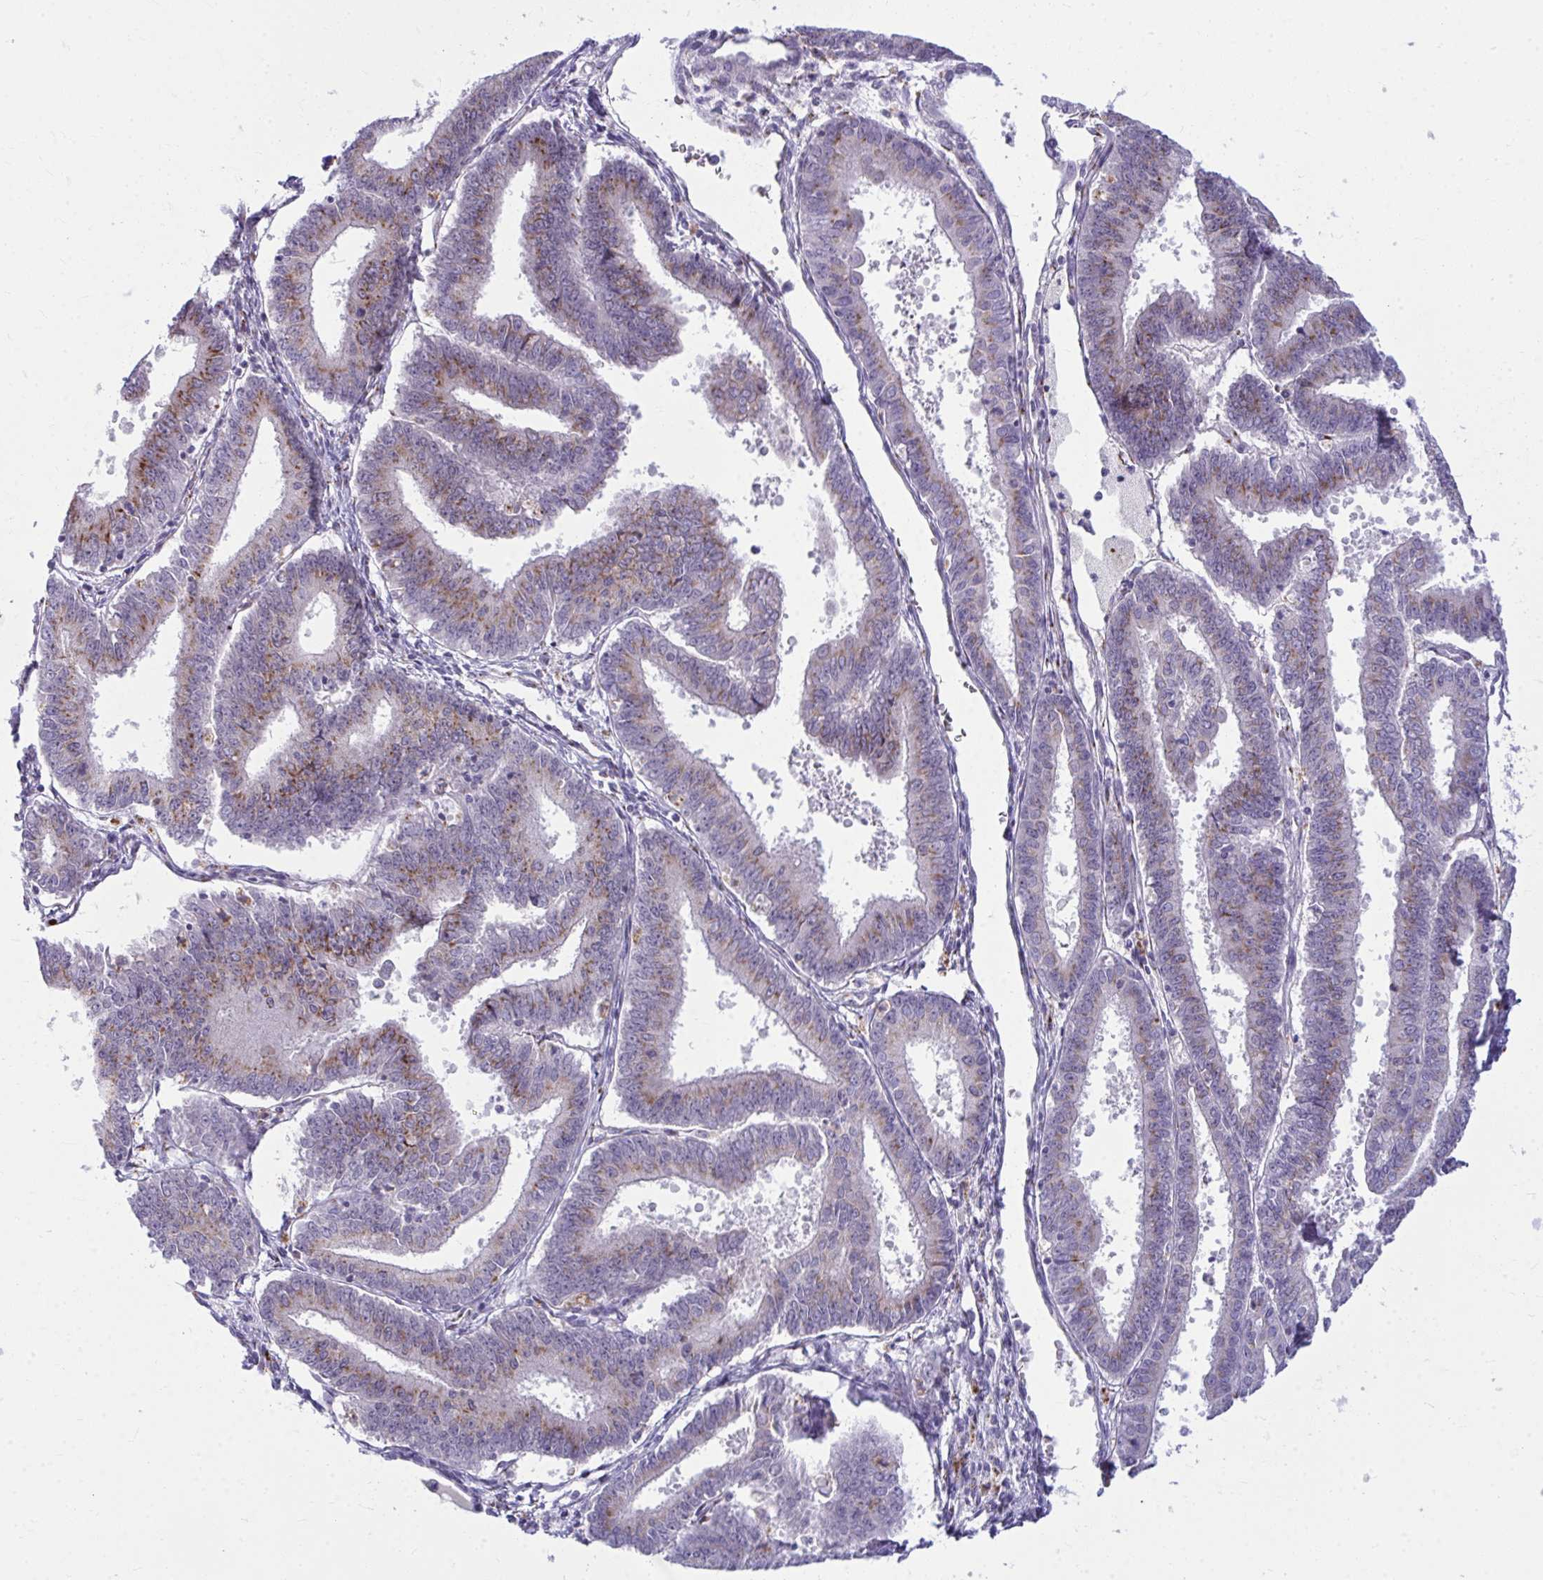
{"staining": {"intensity": "moderate", "quantity": "25%-75%", "location": "cytoplasmic/membranous"}, "tissue": "endometrial cancer", "cell_type": "Tumor cells", "image_type": "cancer", "snomed": [{"axis": "morphology", "description": "Adenocarcinoma, NOS"}, {"axis": "topography", "description": "Endometrium"}], "caption": "This histopathology image shows immunohistochemistry (IHC) staining of endometrial cancer (adenocarcinoma), with medium moderate cytoplasmic/membranous positivity in about 25%-75% of tumor cells.", "gene": "DTX4", "patient": {"sex": "female", "age": 73}}